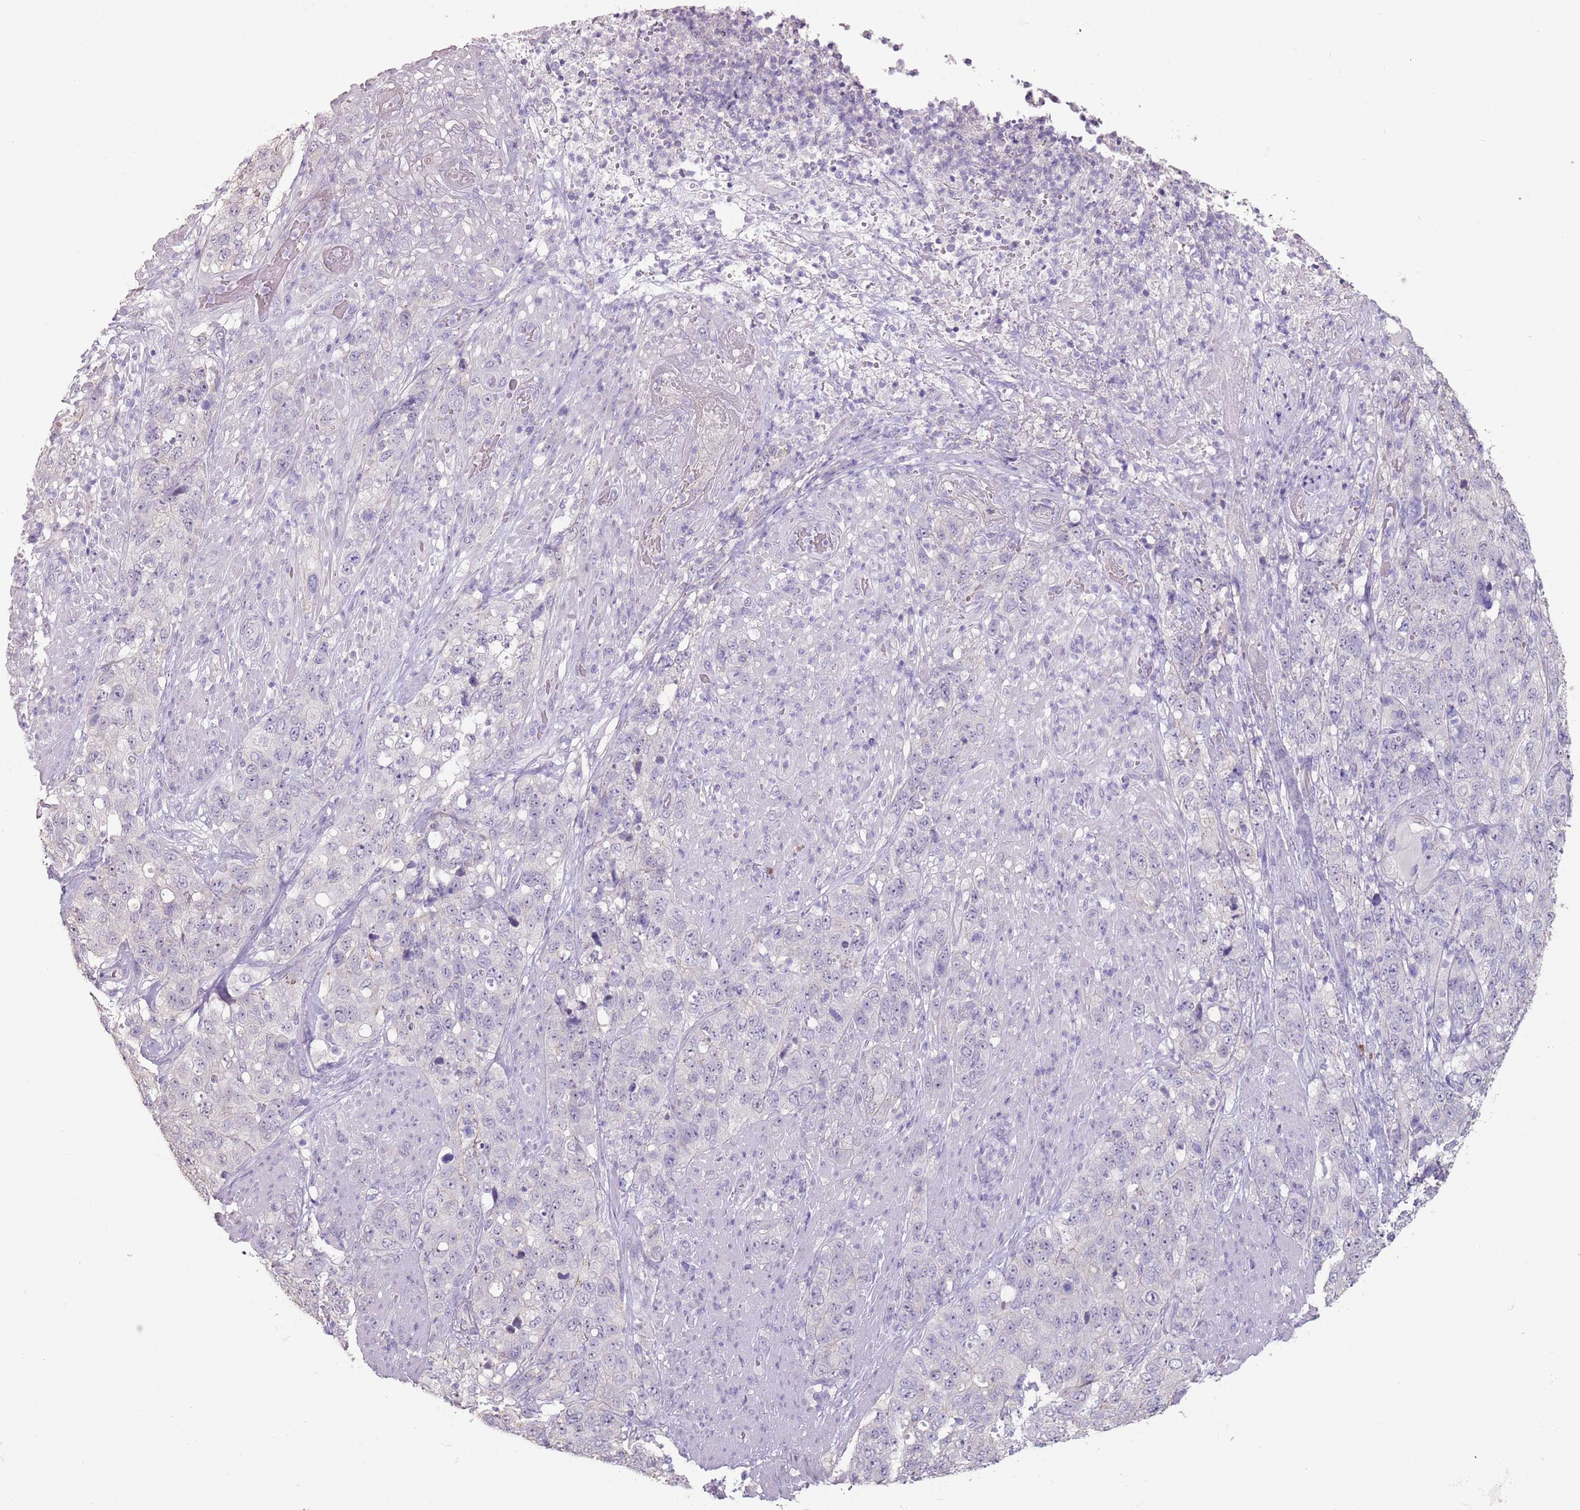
{"staining": {"intensity": "negative", "quantity": "none", "location": "none"}, "tissue": "stomach cancer", "cell_type": "Tumor cells", "image_type": "cancer", "snomed": [{"axis": "morphology", "description": "Adenocarcinoma, NOS"}, {"axis": "topography", "description": "Stomach"}], "caption": "Tumor cells are negative for protein expression in human adenocarcinoma (stomach). (DAB (3,3'-diaminobenzidine) immunohistochemistry (IHC), high magnification).", "gene": "STYK1", "patient": {"sex": "male", "age": 48}}